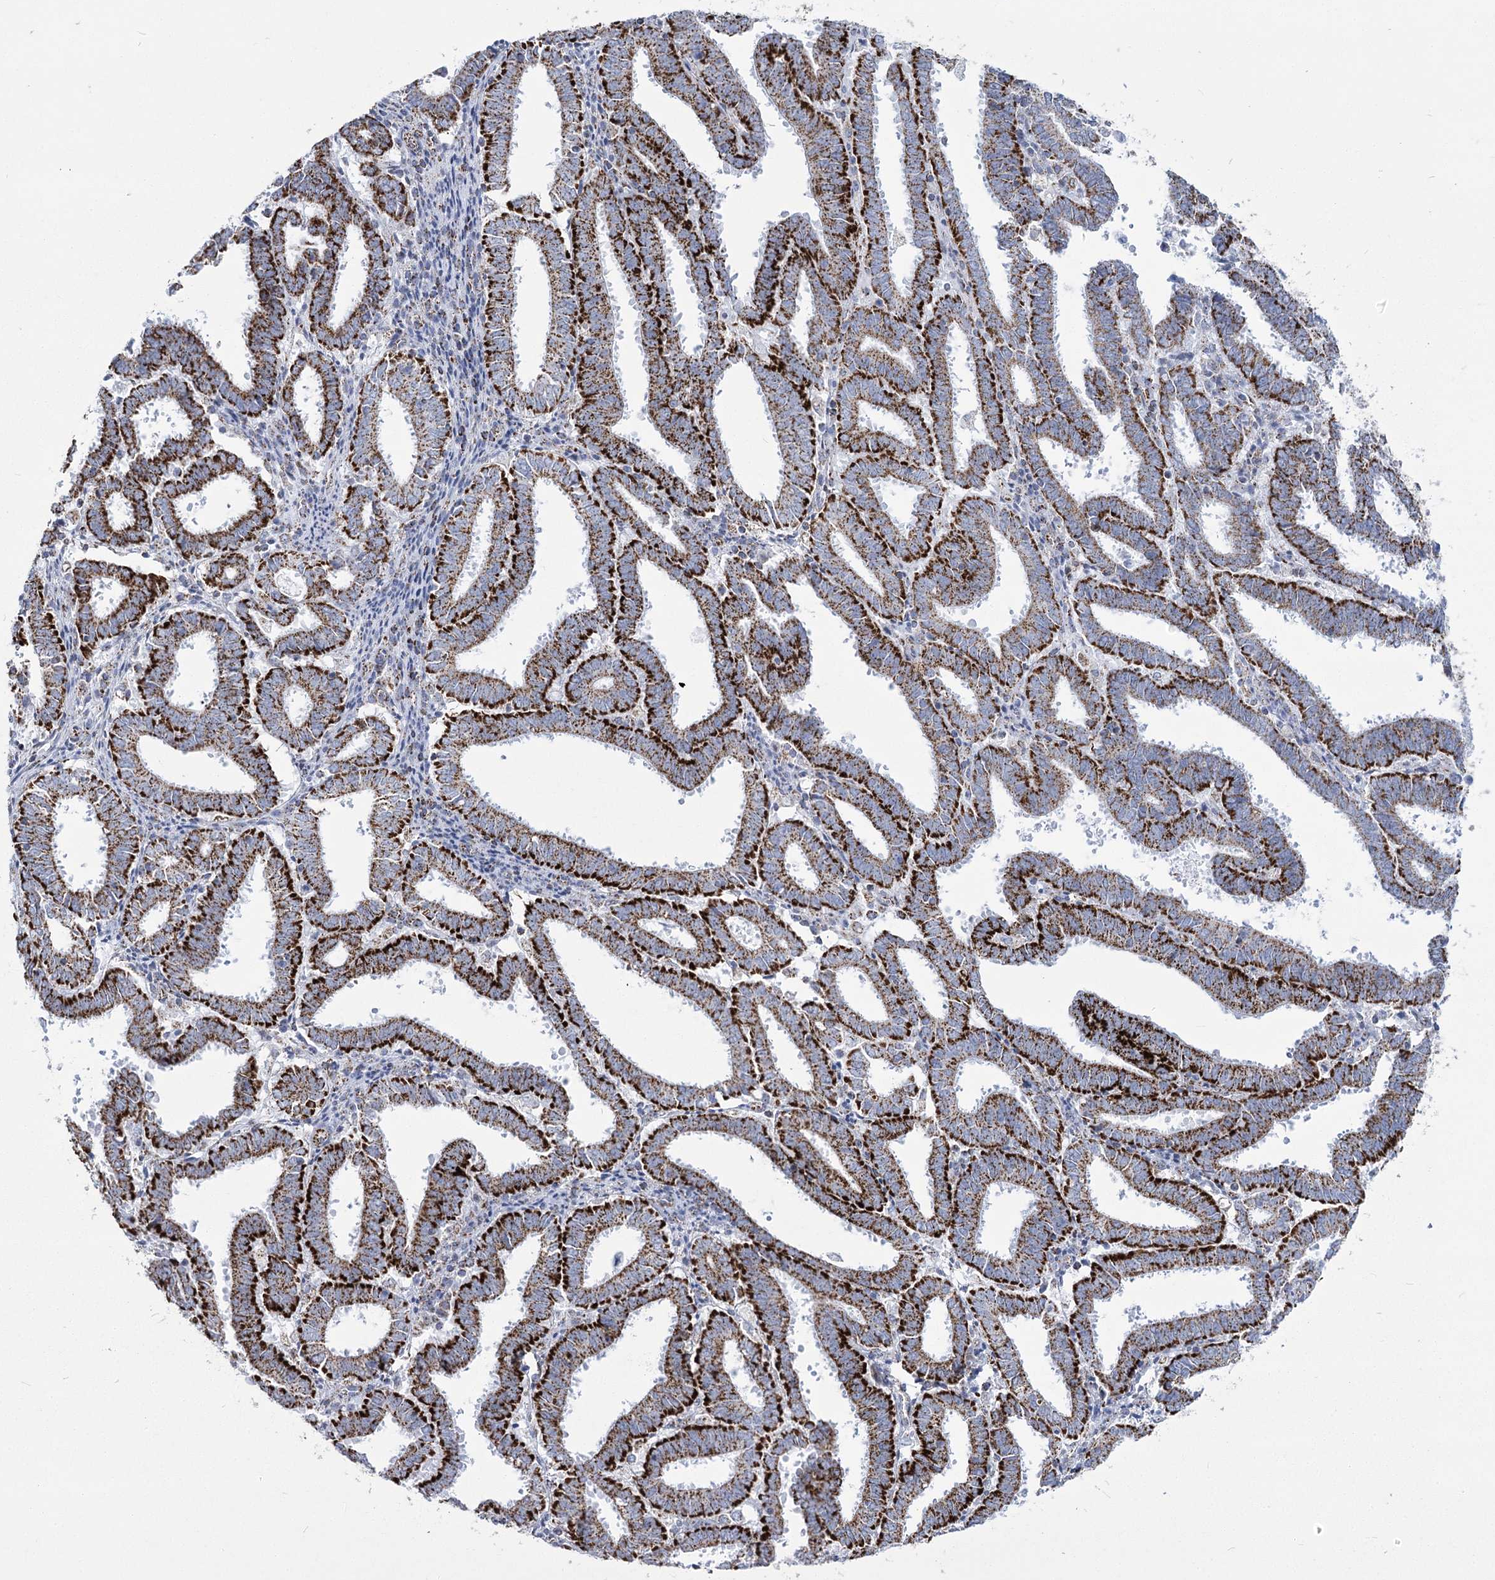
{"staining": {"intensity": "strong", "quantity": ">75%", "location": "cytoplasmic/membranous"}, "tissue": "endometrial cancer", "cell_type": "Tumor cells", "image_type": "cancer", "snomed": [{"axis": "morphology", "description": "Adenocarcinoma, NOS"}, {"axis": "topography", "description": "Uterus"}], "caption": "There is high levels of strong cytoplasmic/membranous expression in tumor cells of endometrial cancer (adenocarcinoma), as demonstrated by immunohistochemical staining (brown color).", "gene": "PDHB", "patient": {"sex": "female", "age": 83}}